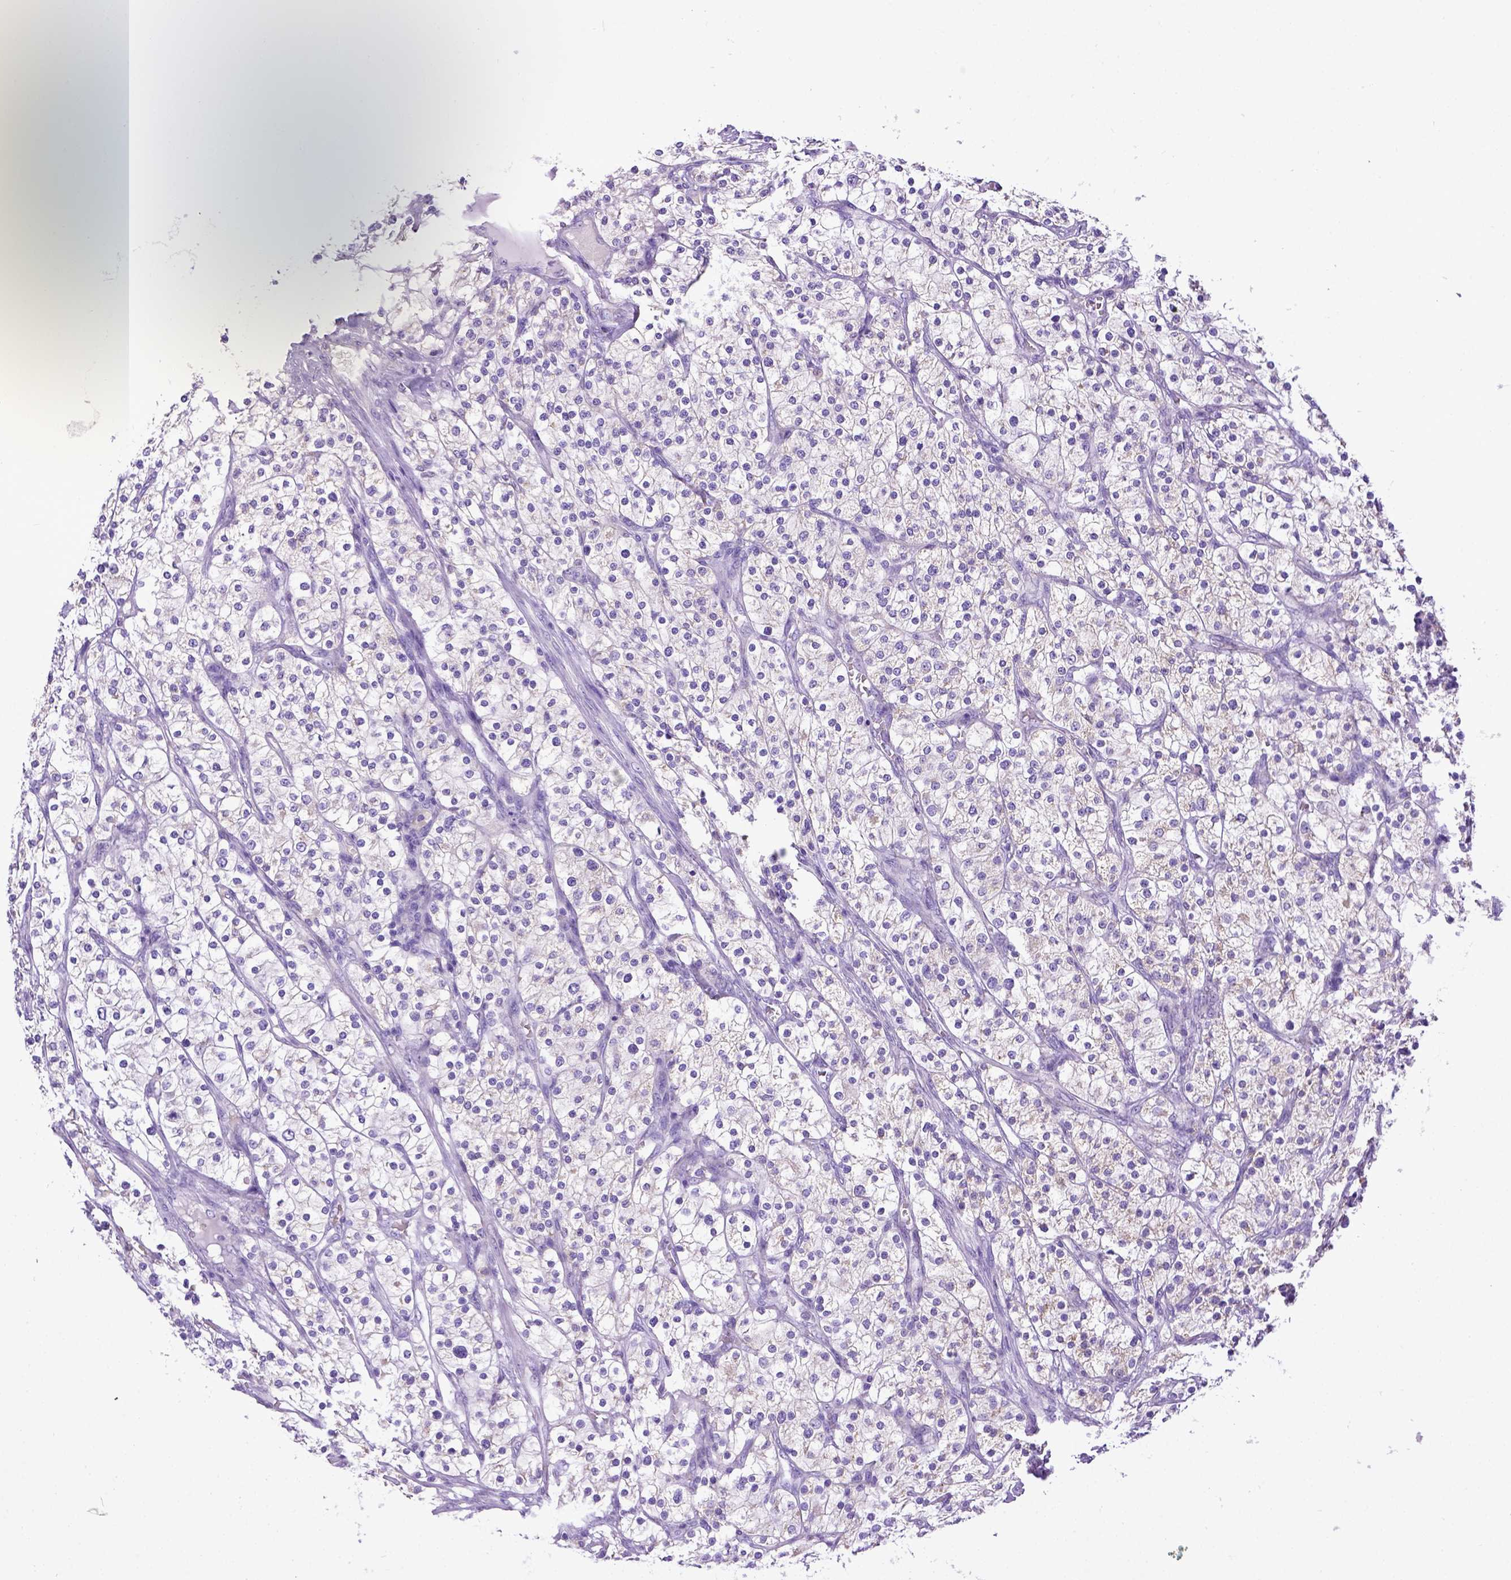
{"staining": {"intensity": "negative", "quantity": "none", "location": "none"}, "tissue": "renal cancer", "cell_type": "Tumor cells", "image_type": "cancer", "snomed": [{"axis": "morphology", "description": "Adenocarcinoma, NOS"}, {"axis": "topography", "description": "Kidney"}], "caption": "IHC micrograph of neoplastic tissue: human renal adenocarcinoma stained with DAB (3,3'-diaminobenzidine) exhibits no significant protein staining in tumor cells.", "gene": "SPEF1", "patient": {"sex": "male", "age": 80}}